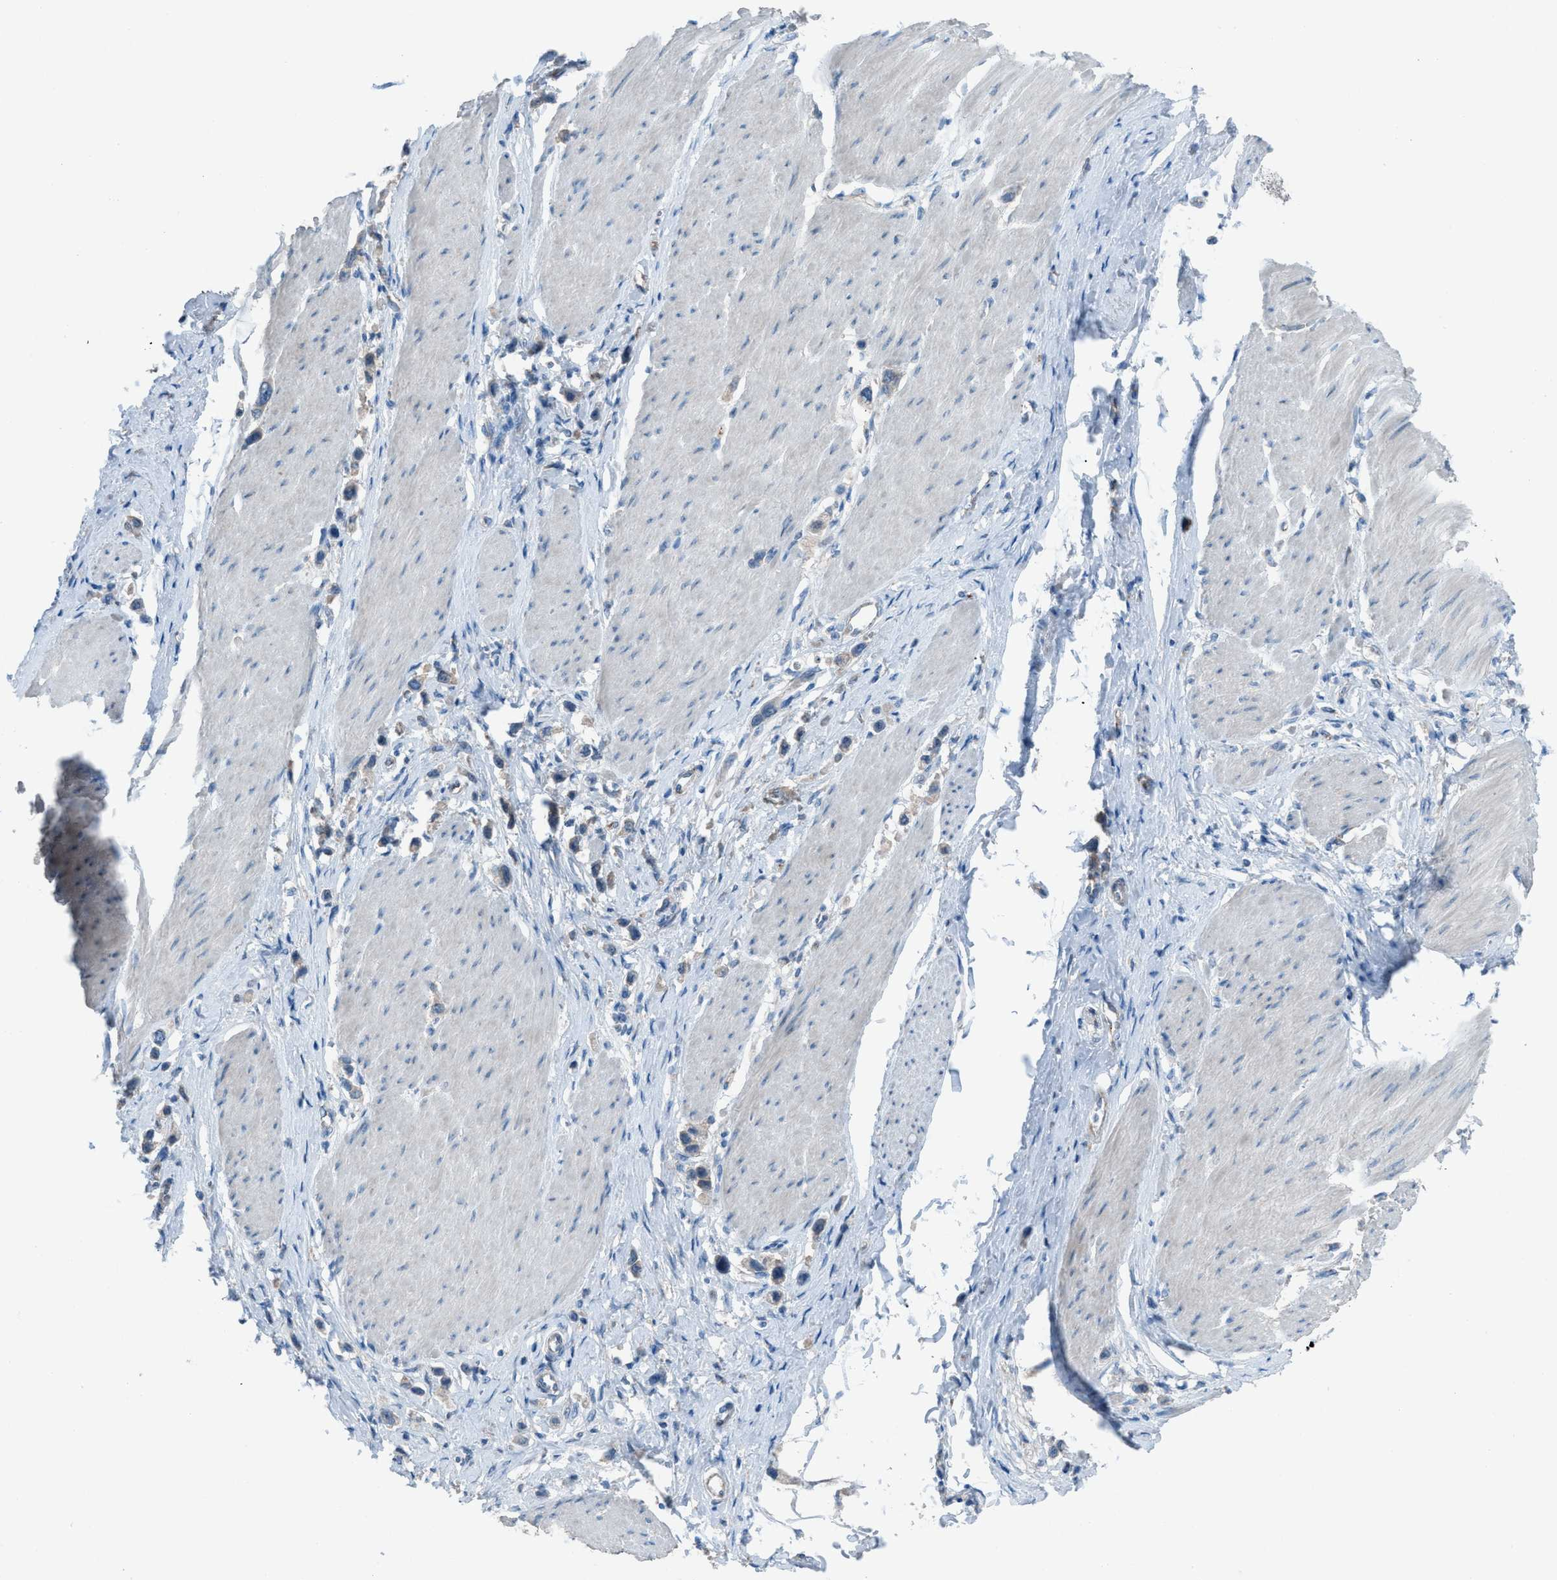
{"staining": {"intensity": "negative", "quantity": "none", "location": "none"}, "tissue": "stomach cancer", "cell_type": "Tumor cells", "image_type": "cancer", "snomed": [{"axis": "morphology", "description": "Adenocarcinoma, NOS"}, {"axis": "topography", "description": "Stomach"}], "caption": "Tumor cells are negative for brown protein staining in stomach cancer (adenocarcinoma). (Immunohistochemistry, brightfield microscopy, high magnification).", "gene": "HEG1", "patient": {"sex": "female", "age": 65}}